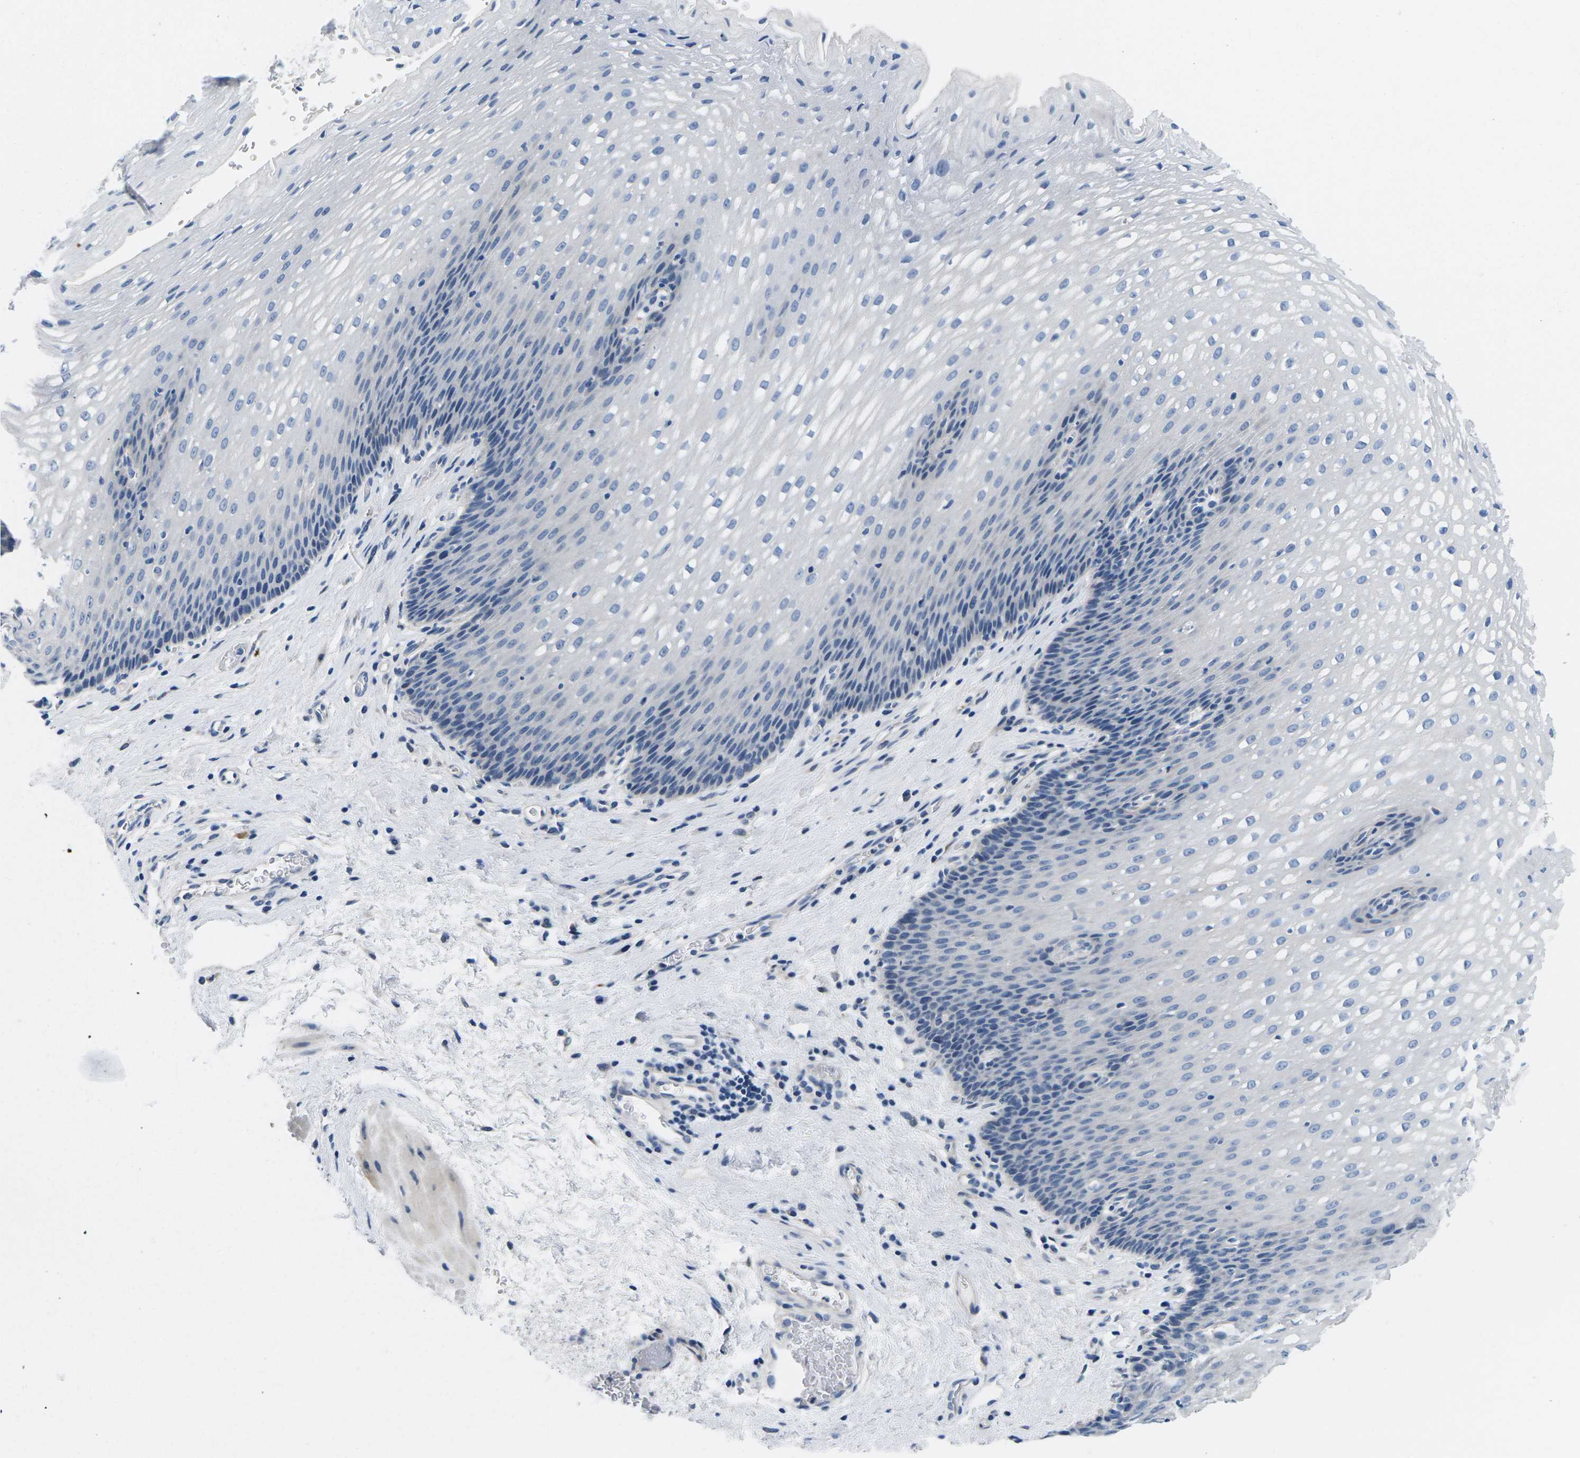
{"staining": {"intensity": "negative", "quantity": "none", "location": "none"}, "tissue": "esophagus", "cell_type": "Squamous epithelial cells", "image_type": "normal", "snomed": [{"axis": "morphology", "description": "Normal tissue, NOS"}, {"axis": "topography", "description": "Esophagus"}], "caption": "Protein analysis of benign esophagus displays no significant staining in squamous epithelial cells.", "gene": "TSPAN2", "patient": {"sex": "male", "age": 48}}